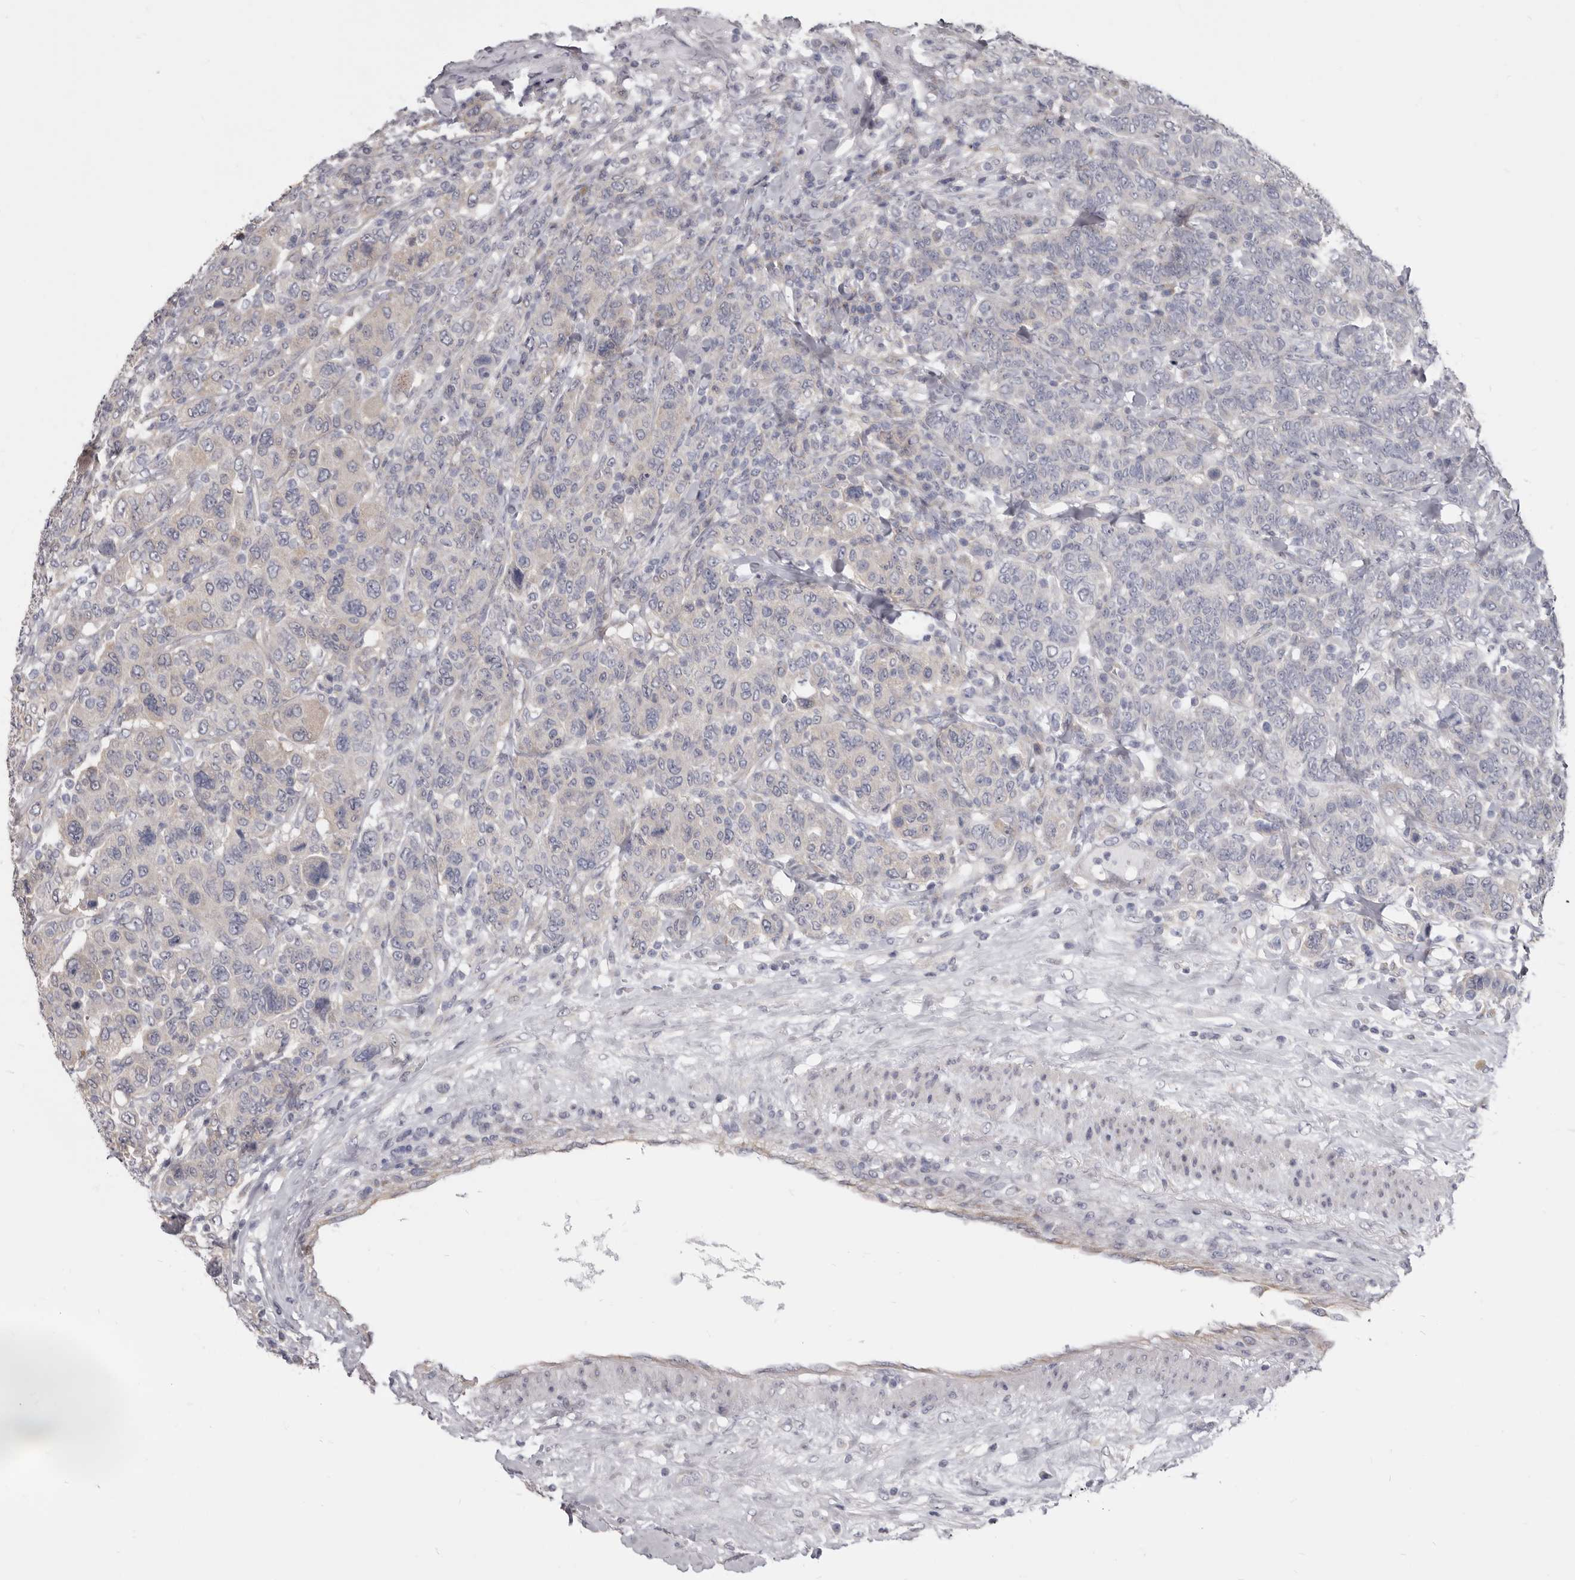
{"staining": {"intensity": "negative", "quantity": "none", "location": "none"}, "tissue": "breast cancer", "cell_type": "Tumor cells", "image_type": "cancer", "snomed": [{"axis": "morphology", "description": "Duct carcinoma"}, {"axis": "topography", "description": "Breast"}], "caption": "Breast invasive ductal carcinoma was stained to show a protein in brown. There is no significant positivity in tumor cells. (DAB IHC visualized using brightfield microscopy, high magnification).", "gene": "FMO2", "patient": {"sex": "female", "age": 37}}